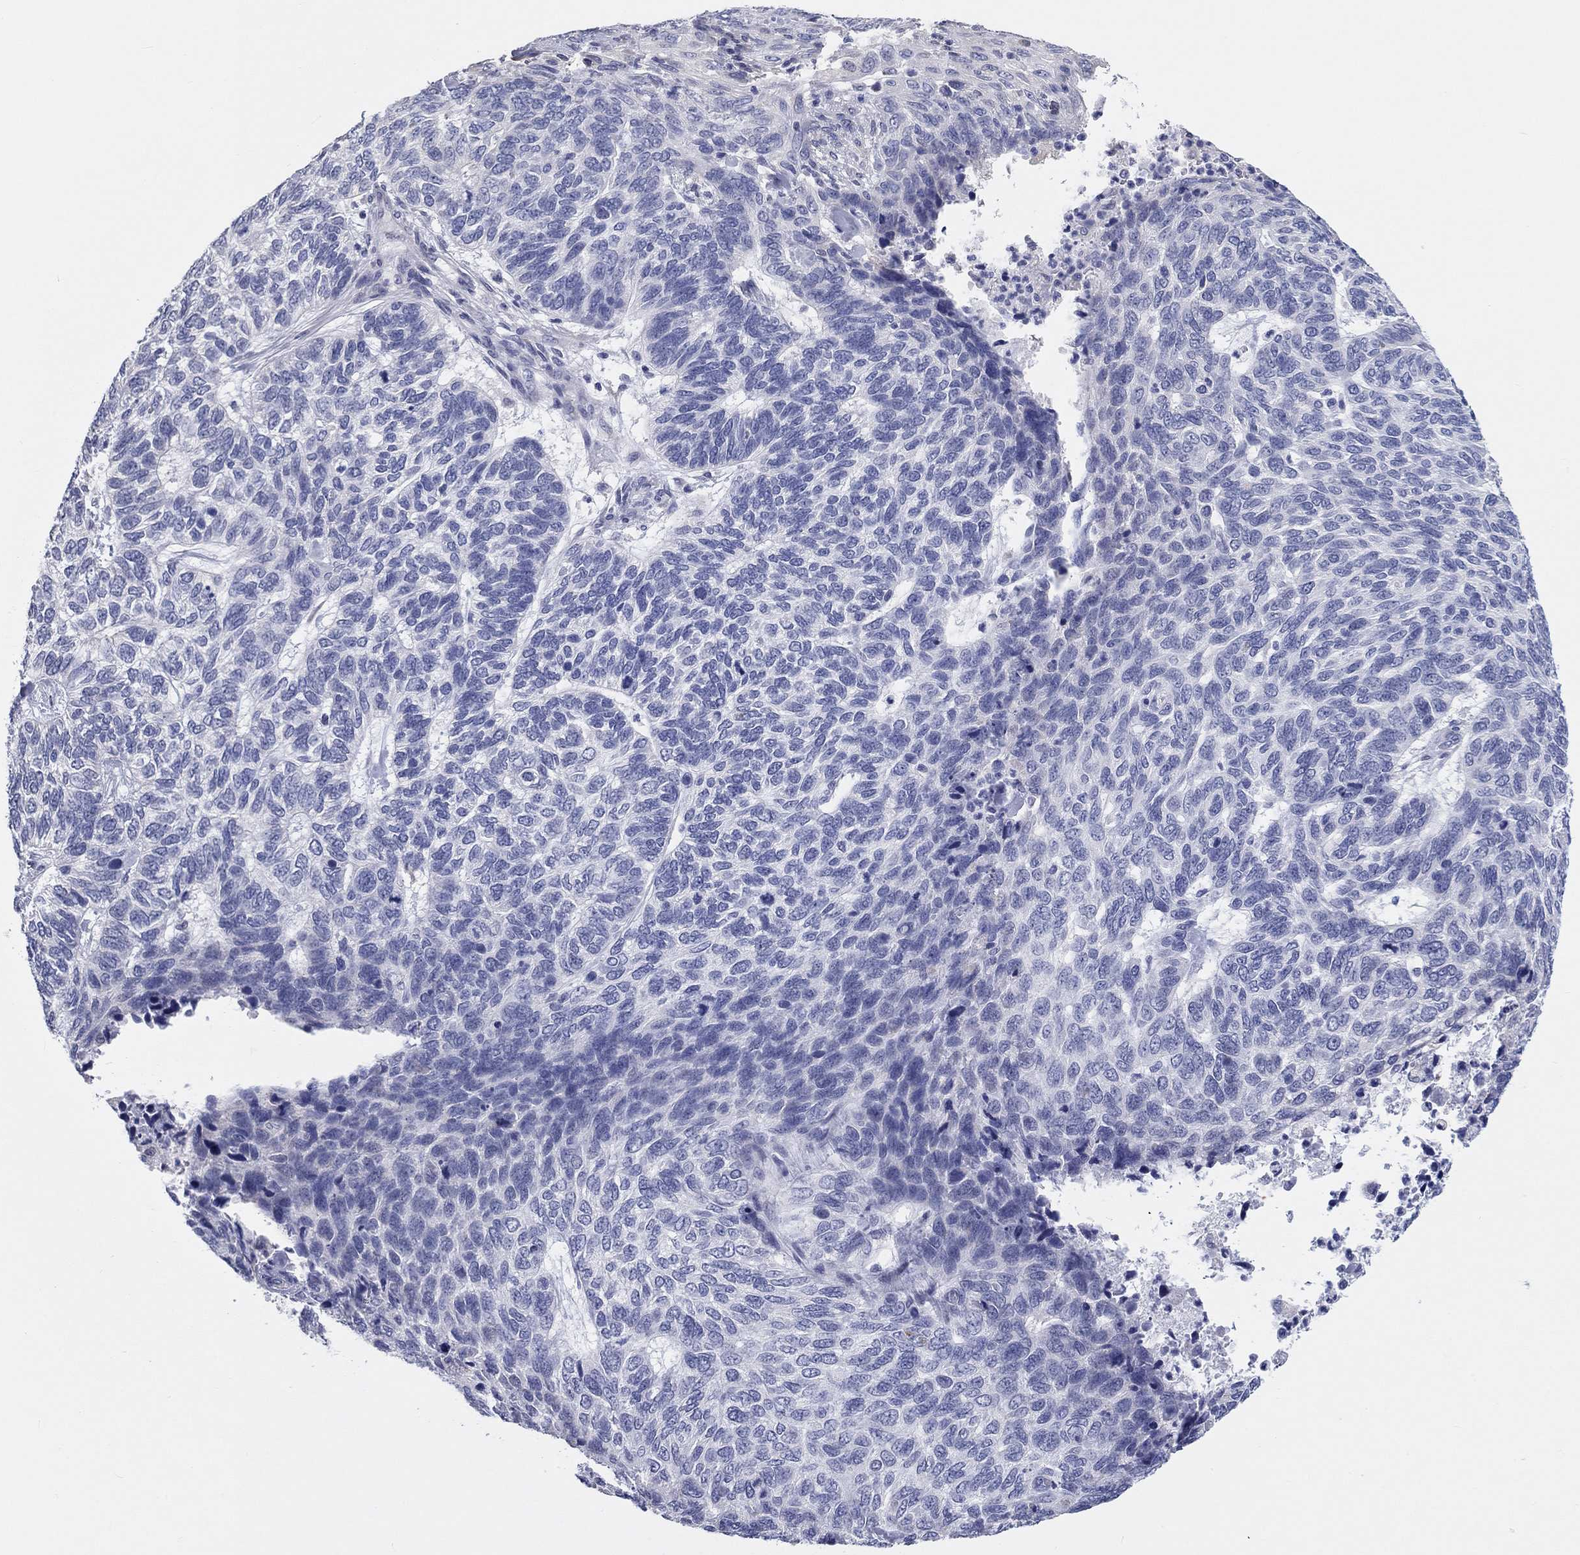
{"staining": {"intensity": "negative", "quantity": "none", "location": "none"}, "tissue": "skin cancer", "cell_type": "Tumor cells", "image_type": "cancer", "snomed": [{"axis": "morphology", "description": "Basal cell carcinoma"}, {"axis": "topography", "description": "Skin"}], "caption": "The micrograph reveals no significant expression in tumor cells of skin basal cell carcinoma.", "gene": "LRRC4C", "patient": {"sex": "female", "age": 65}}